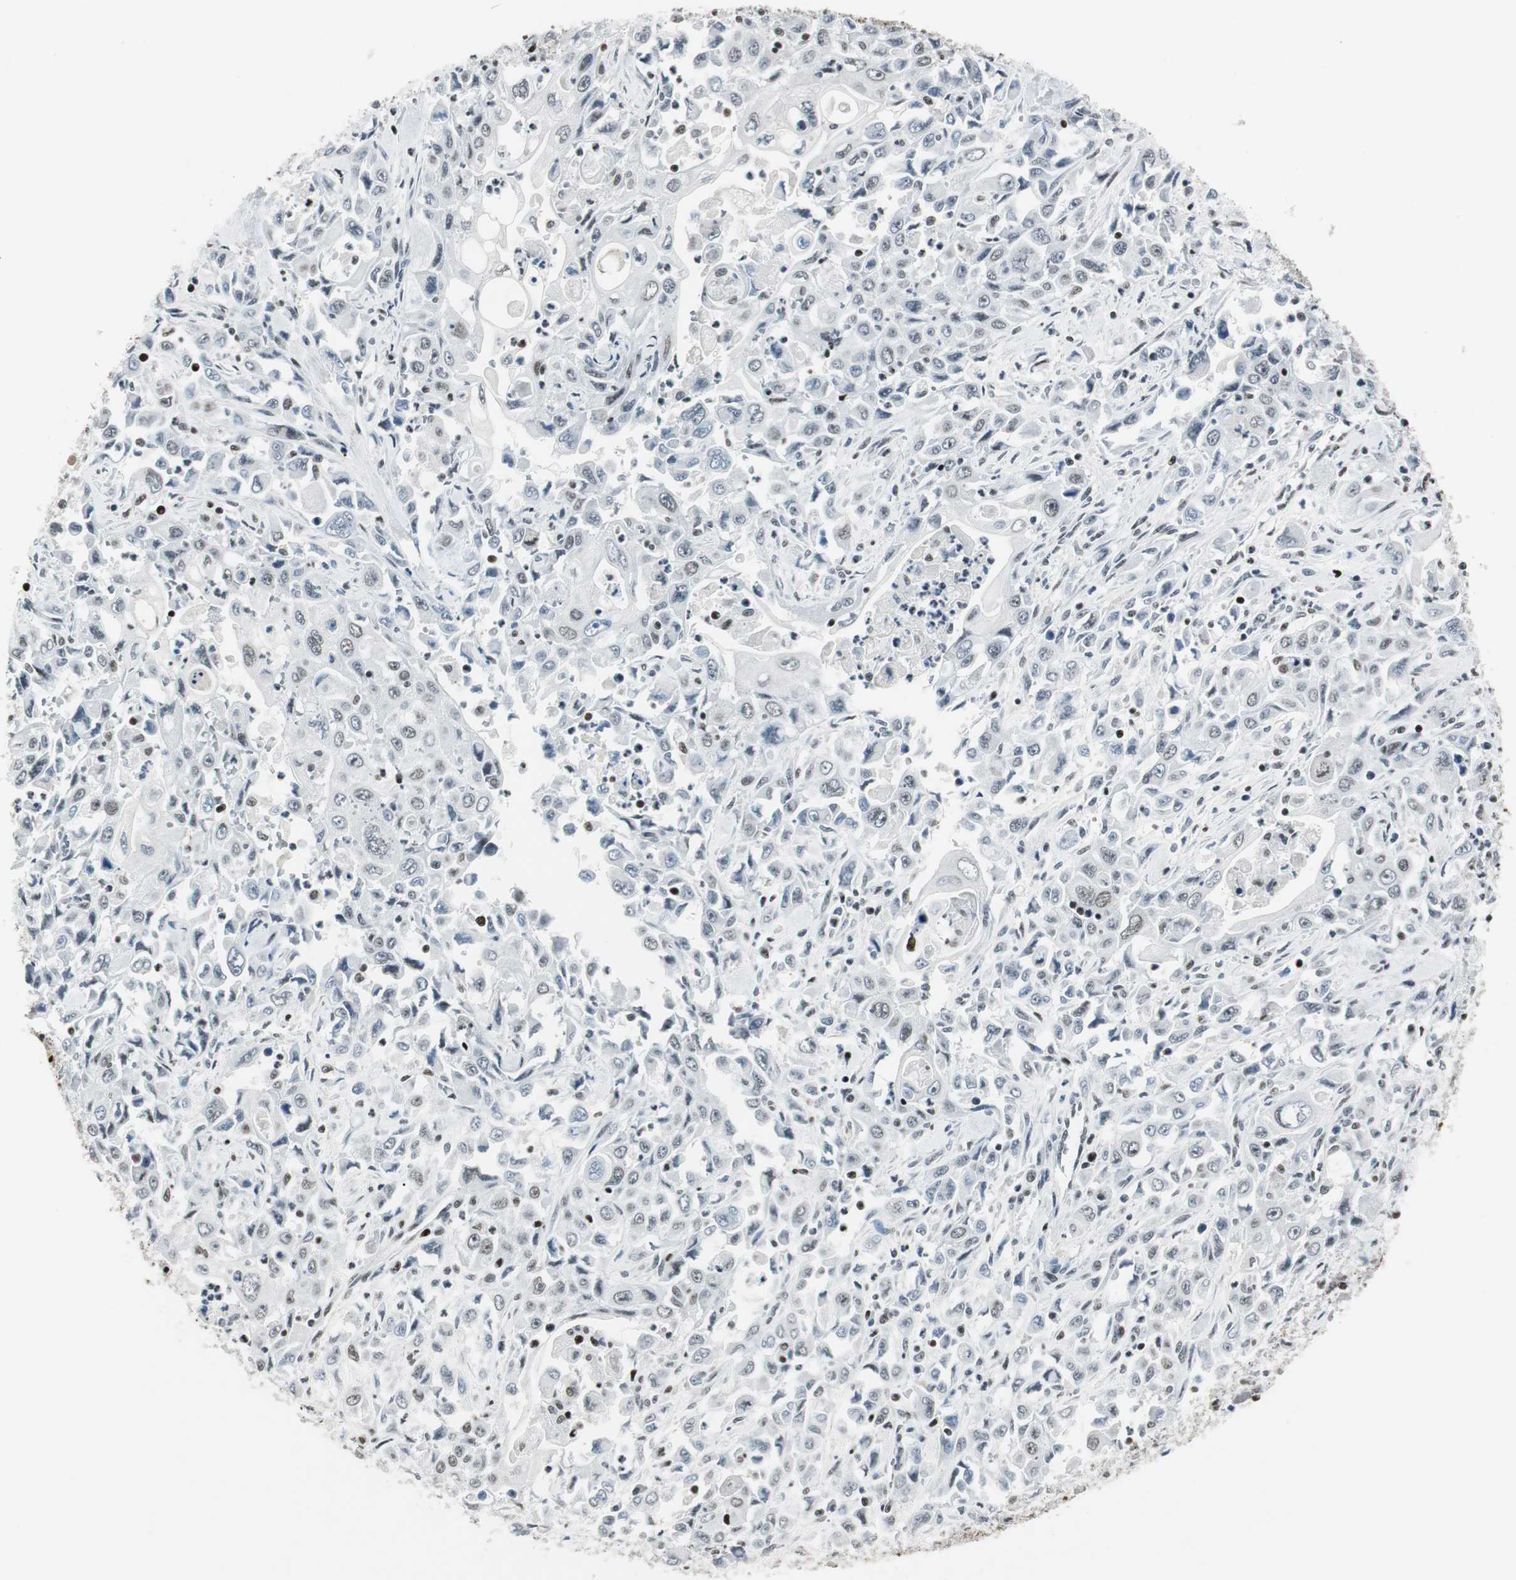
{"staining": {"intensity": "negative", "quantity": "none", "location": "none"}, "tissue": "pancreatic cancer", "cell_type": "Tumor cells", "image_type": "cancer", "snomed": [{"axis": "morphology", "description": "Adenocarcinoma, NOS"}, {"axis": "topography", "description": "Pancreas"}], "caption": "Immunohistochemistry of human adenocarcinoma (pancreatic) displays no staining in tumor cells.", "gene": "RBBP4", "patient": {"sex": "male", "age": 70}}